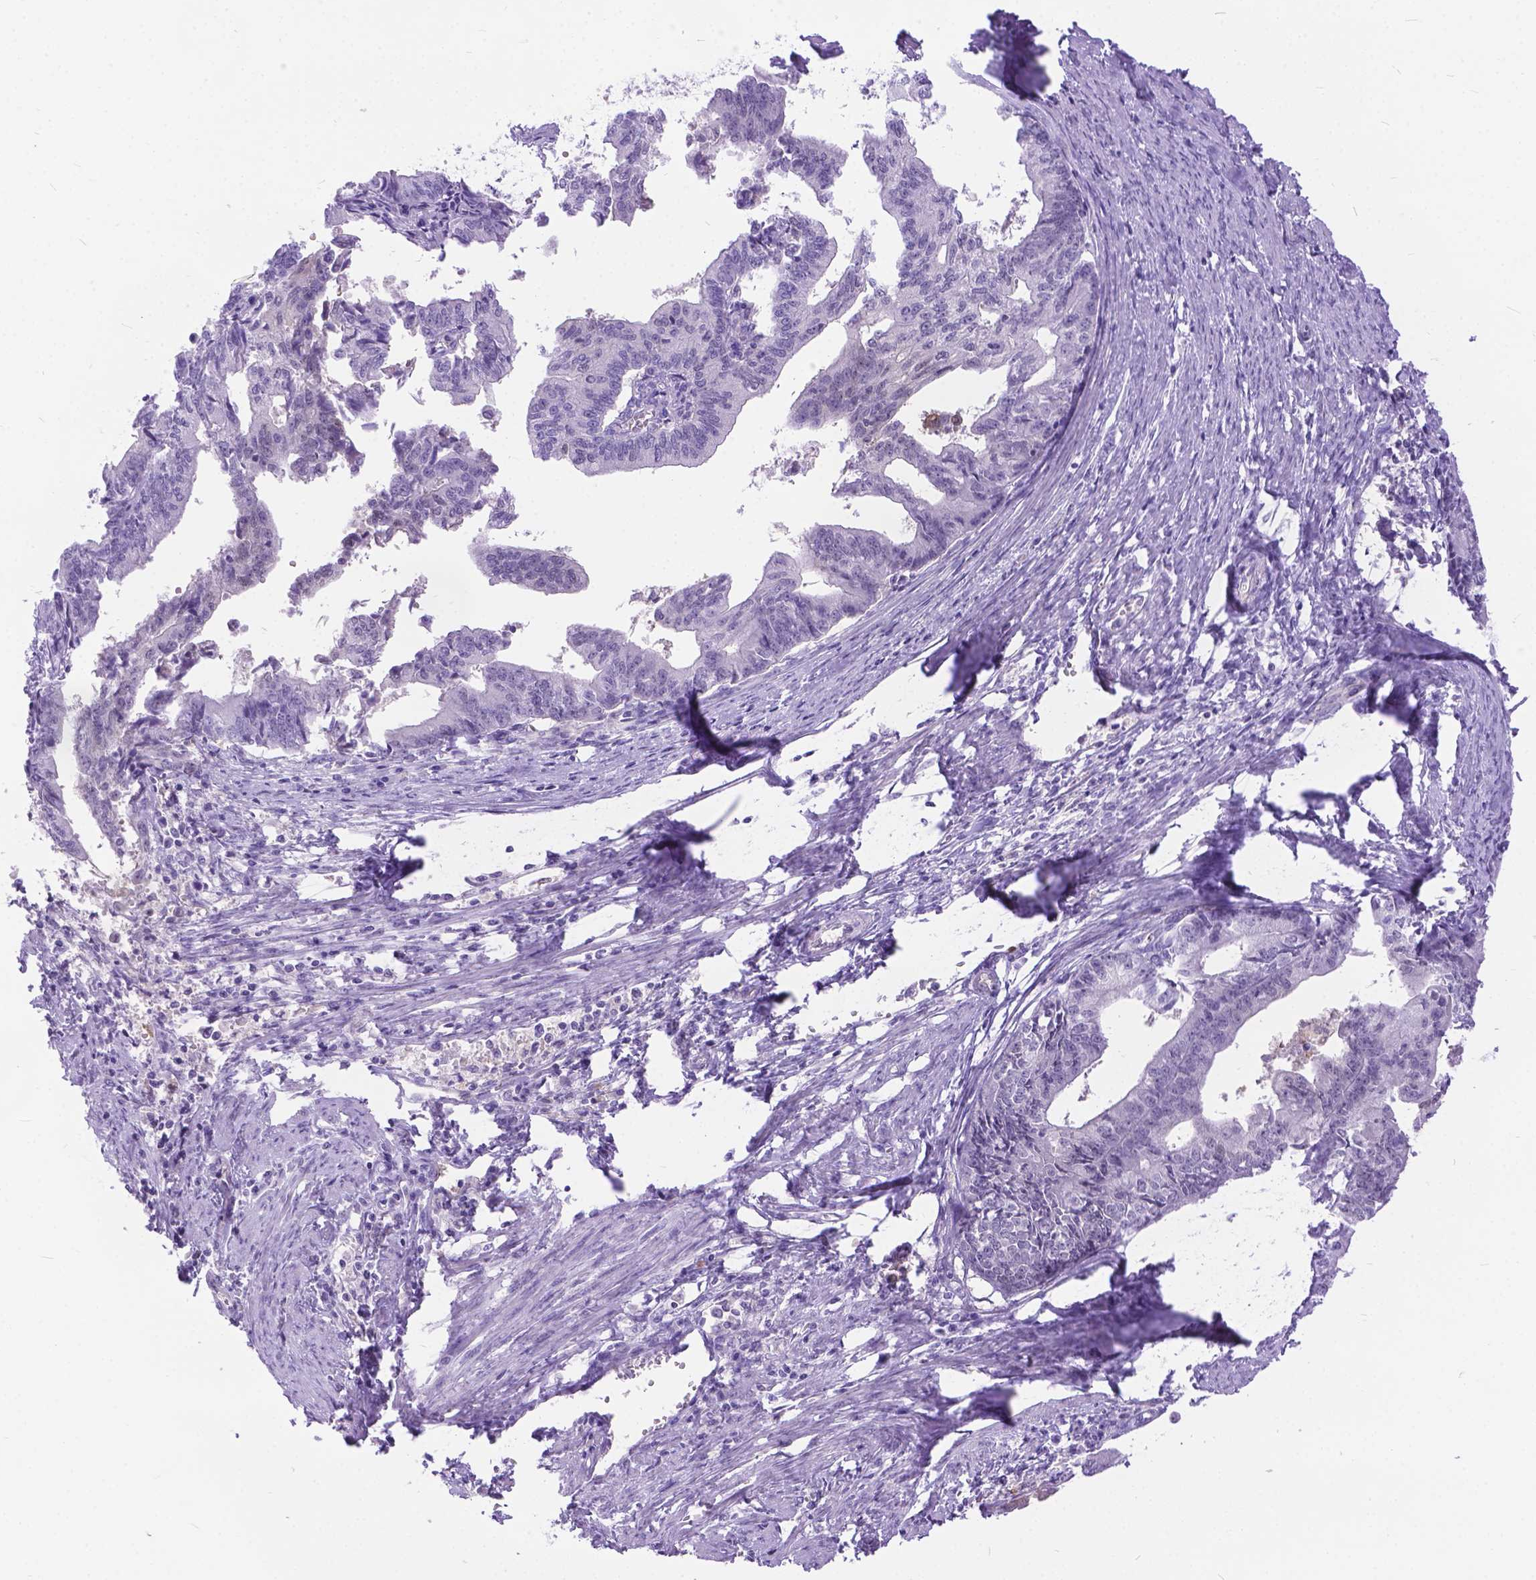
{"staining": {"intensity": "negative", "quantity": "none", "location": "none"}, "tissue": "endometrial cancer", "cell_type": "Tumor cells", "image_type": "cancer", "snomed": [{"axis": "morphology", "description": "Adenocarcinoma, NOS"}, {"axis": "topography", "description": "Endometrium"}], "caption": "Immunohistochemistry of endometrial cancer (adenocarcinoma) displays no positivity in tumor cells.", "gene": "TMEM169", "patient": {"sex": "female", "age": 65}}